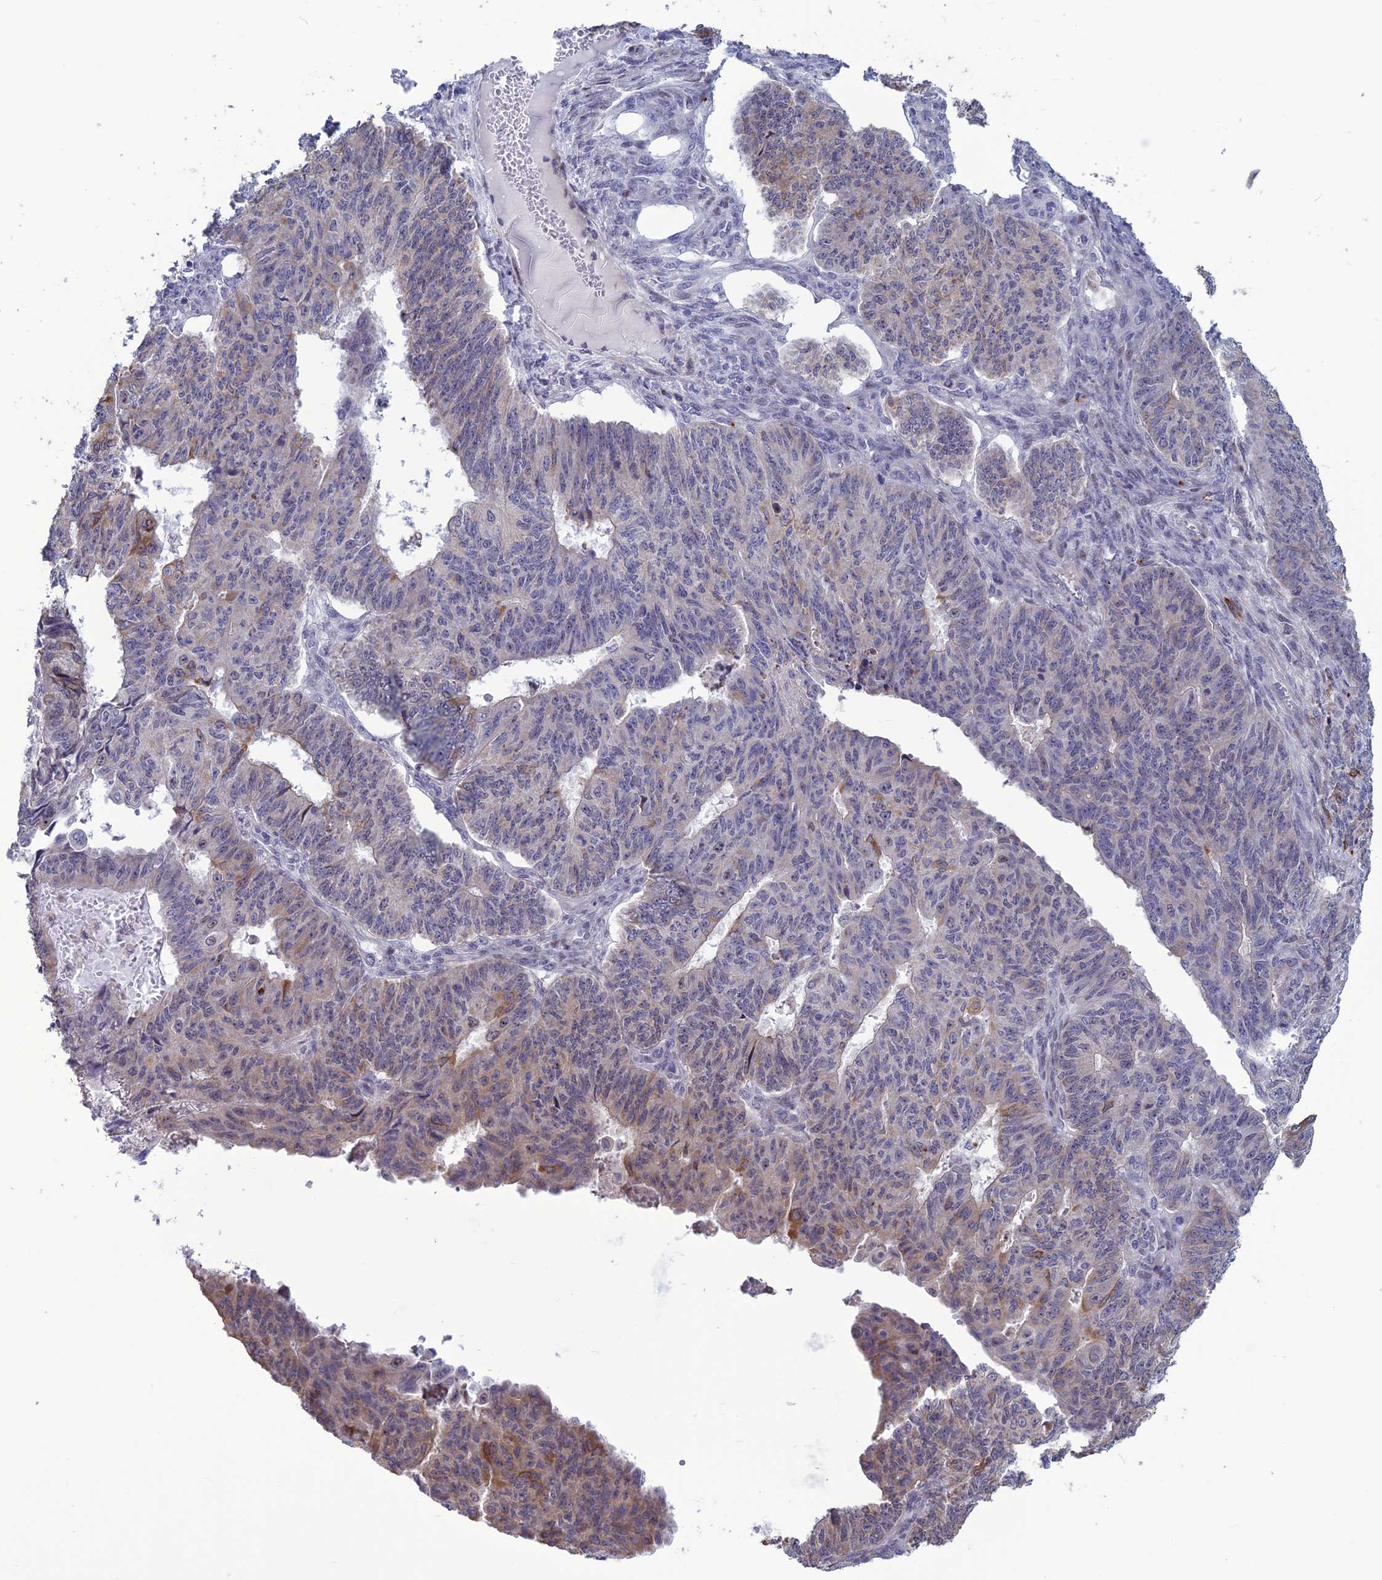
{"staining": {"intensity": "moderate", "quantity": "<25%", "location": "cytoplasmic/membranous"}, "tissue": "endometrial cancer", "cell_type": "Tumor cells", "image_type": "cancer", "snomed": [{"axis": "morphology", "description": "Adenocarcinoma, NOS"}, {"axis": "topography", "description": "Endometrium"}], "caption": "DAB immunohistochemical staining of endometrial cancer displays moderate cytoplasmic/membranous protein positivity in approximately <25% of tumor cells. (IHC, brightfield microscopy, high magnification).", "gene": "SPG21", "patient": {"sex": "female", "age": 32}}